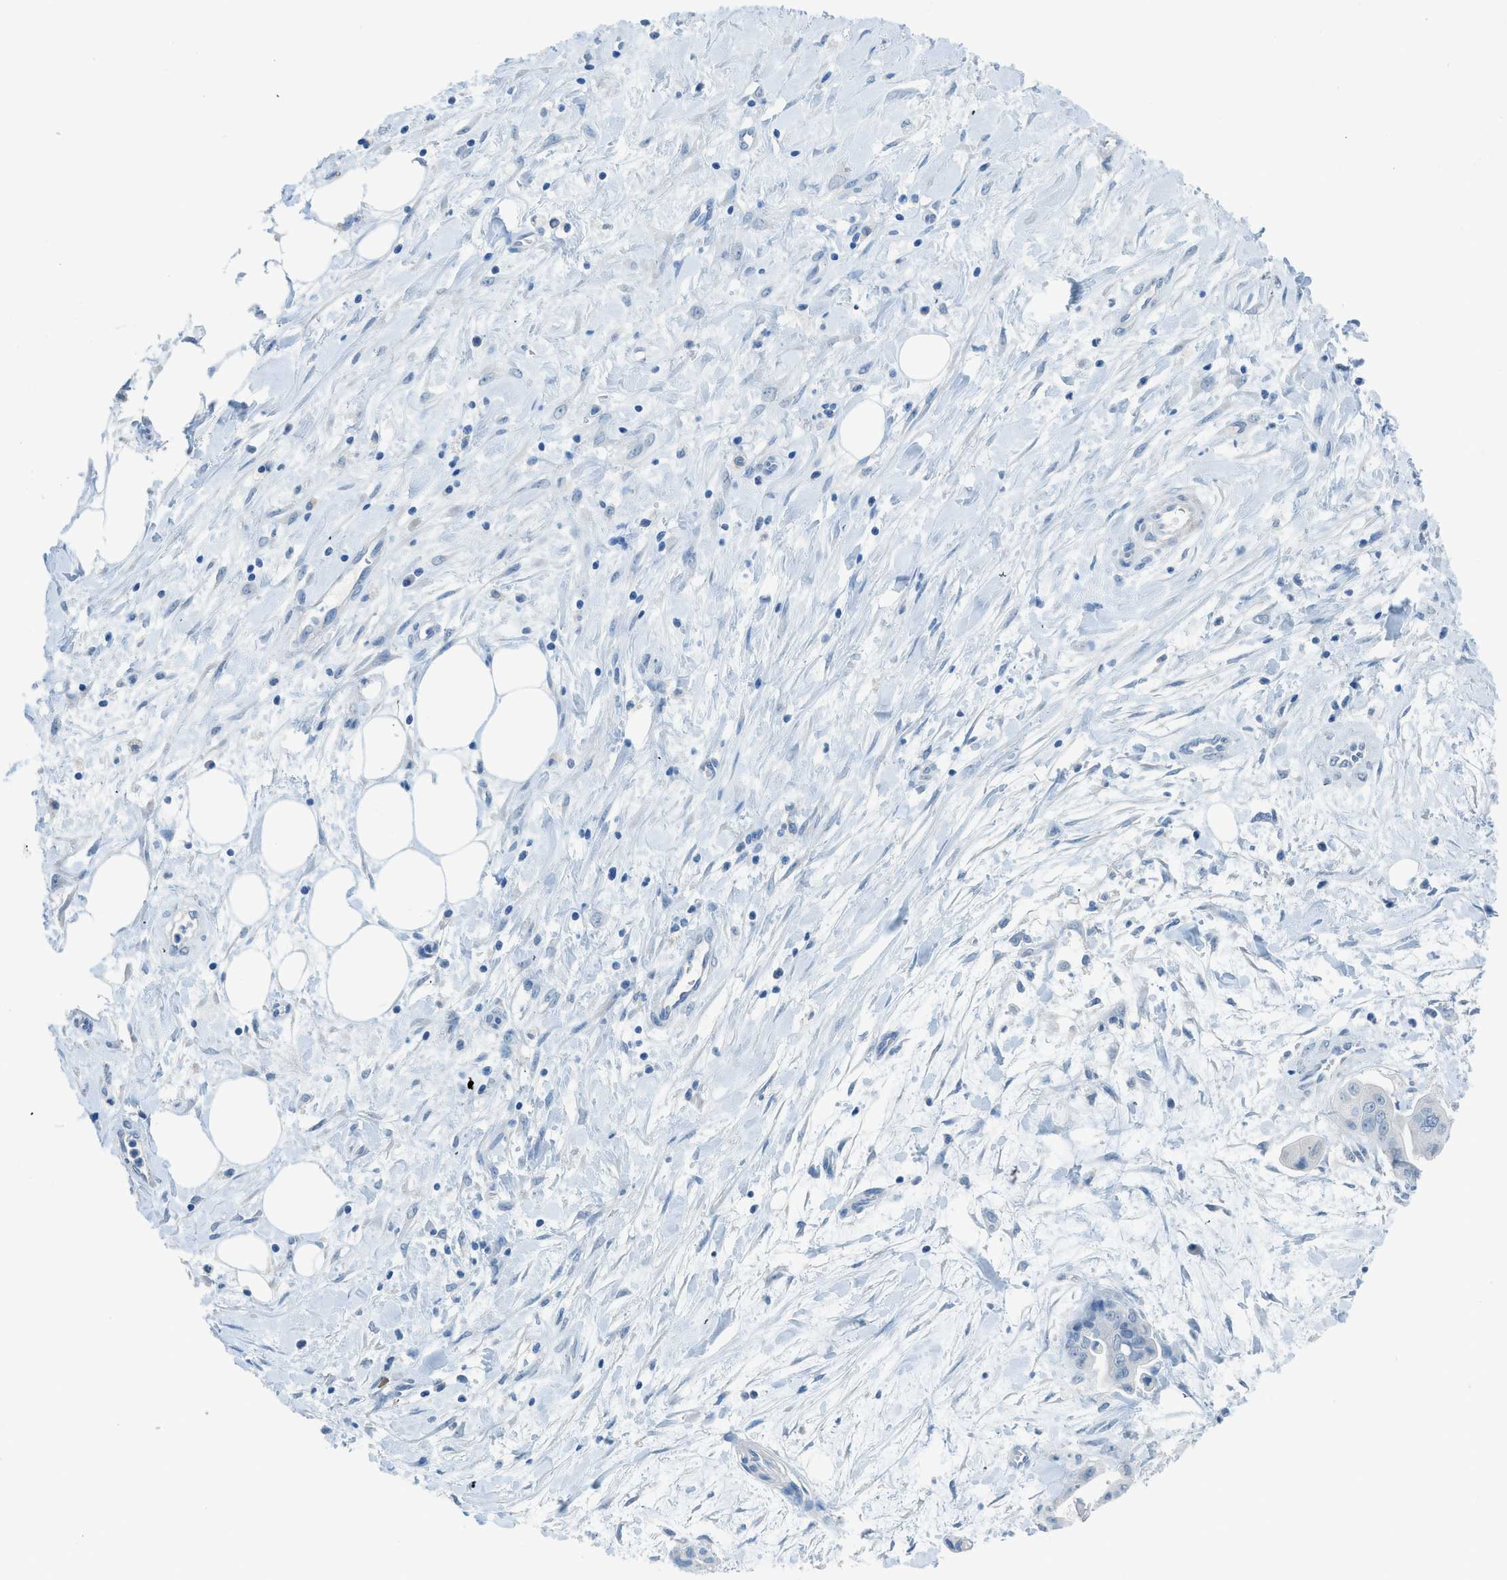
{"staining": {"intensity": "negative", "quantity": "none", "location": "none"}, "tissue": "pancreatic cancer", "cell_type": "Tumor cells", "image_type": "cancer", "snomed": [{"axis": "morphology", "description": "Adenocarcinoma, NOS"}, {"axis": "topography", "description": "Pancreas"}], "caption": "This image is of pancreatic cancer (adenocarcinoma) stained with immunohistochemistry to label a protein in brown with the nuclei are counter-stained blue. There is no positivity in tumor cells.", "gene": "ACAN", "patient": {"sex": "female", "age": 75}}